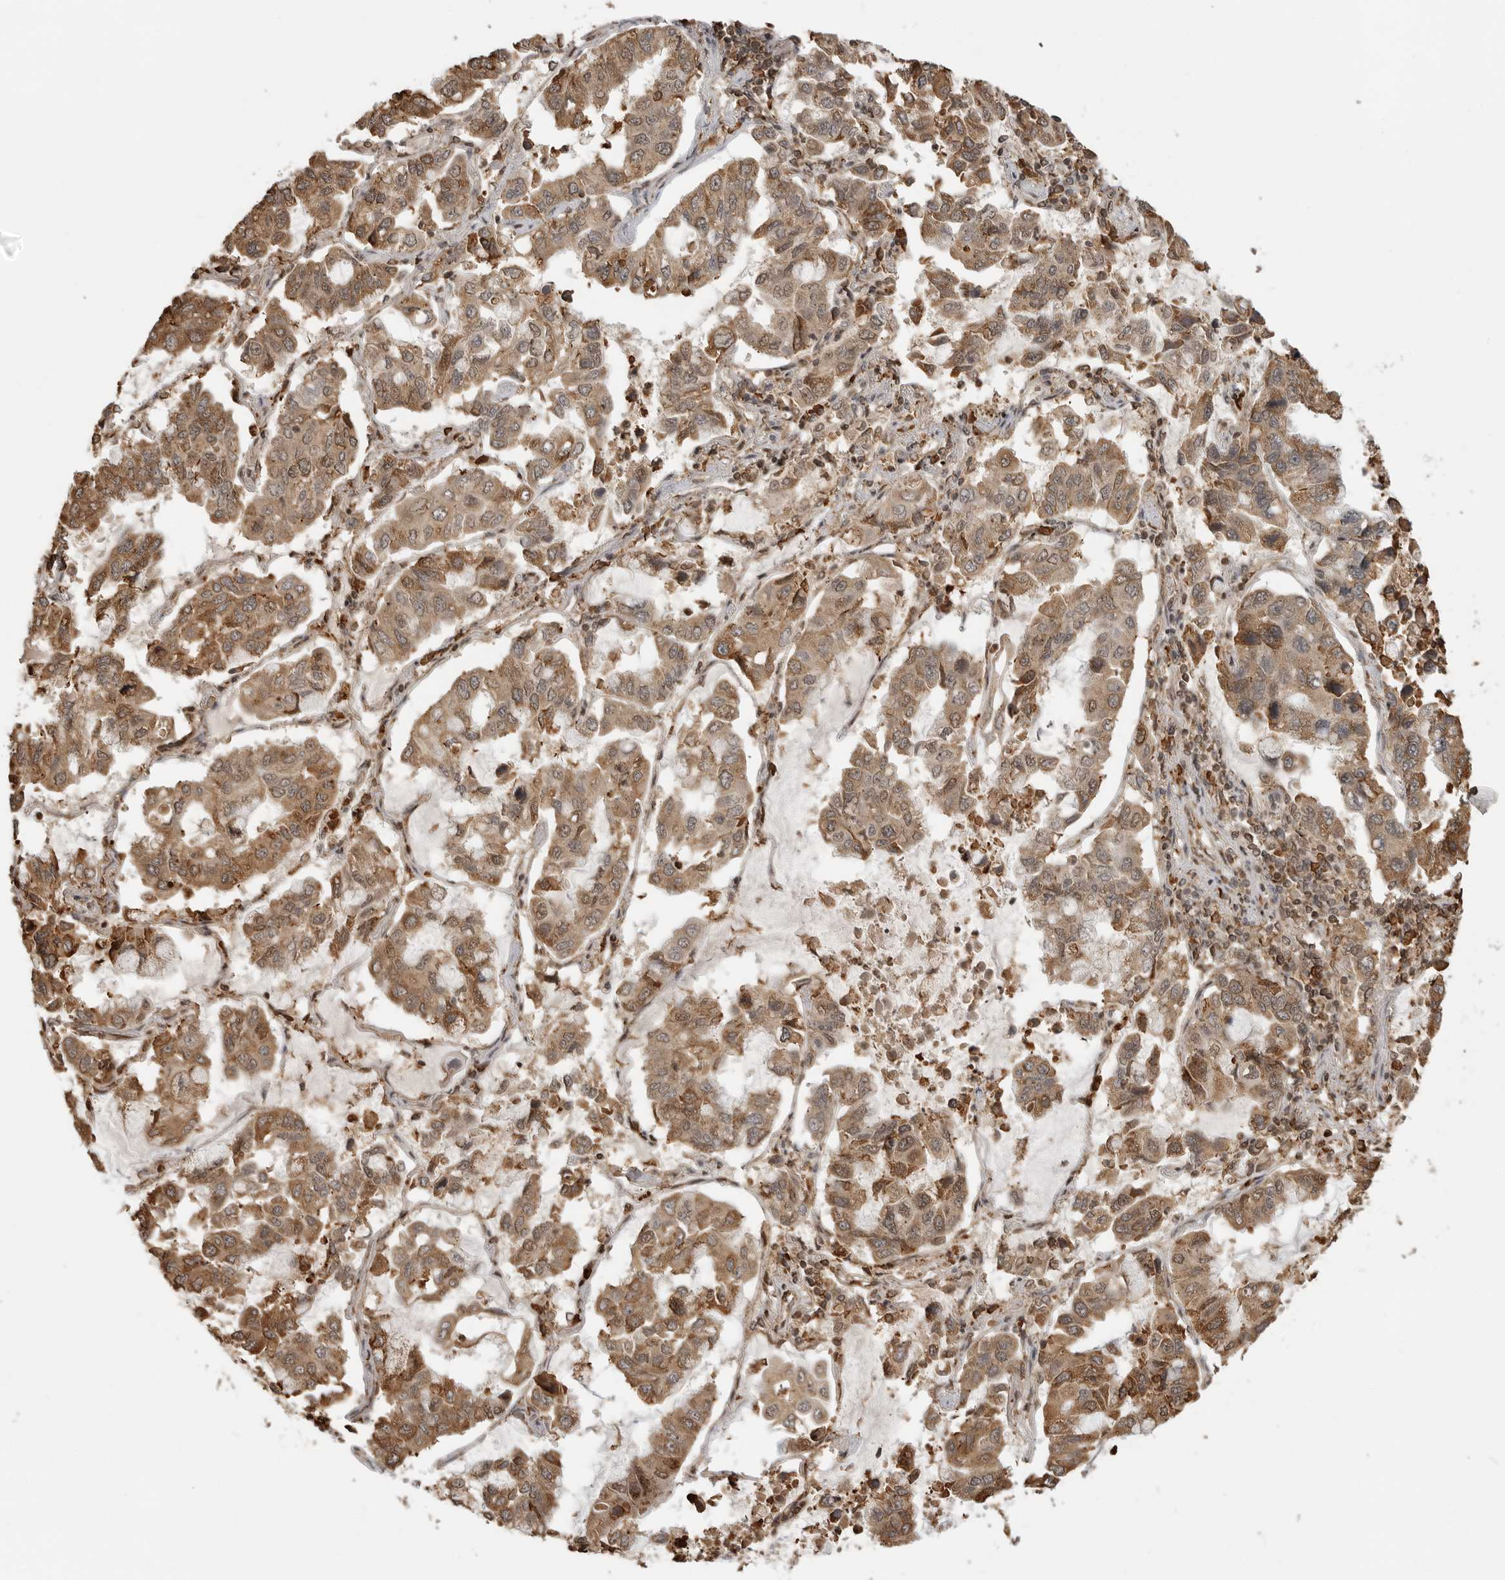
{"staining": {"intensity": "moderate", "quantity": ">75%", "location": "cytoplasmic/membranous,nuclear"}, "tissue": "lung cancer", "cell_type": "Tumor cells", "image_type": "cancer", "snomed": [{"axis": "morphology", "description": "Adenocarcinoma, NOS"}, {"axis": "topography", "description": "Lung"}], "caption": "This is an image of immunohistochemistry staining of lung cancer (adenocarcinoma), which shows moderate positivity in the cytoplasmic/membranous and nuclear of tumor cells.", "gene": "BMP2K", "patient": {"sex": "male", "age": 64}}